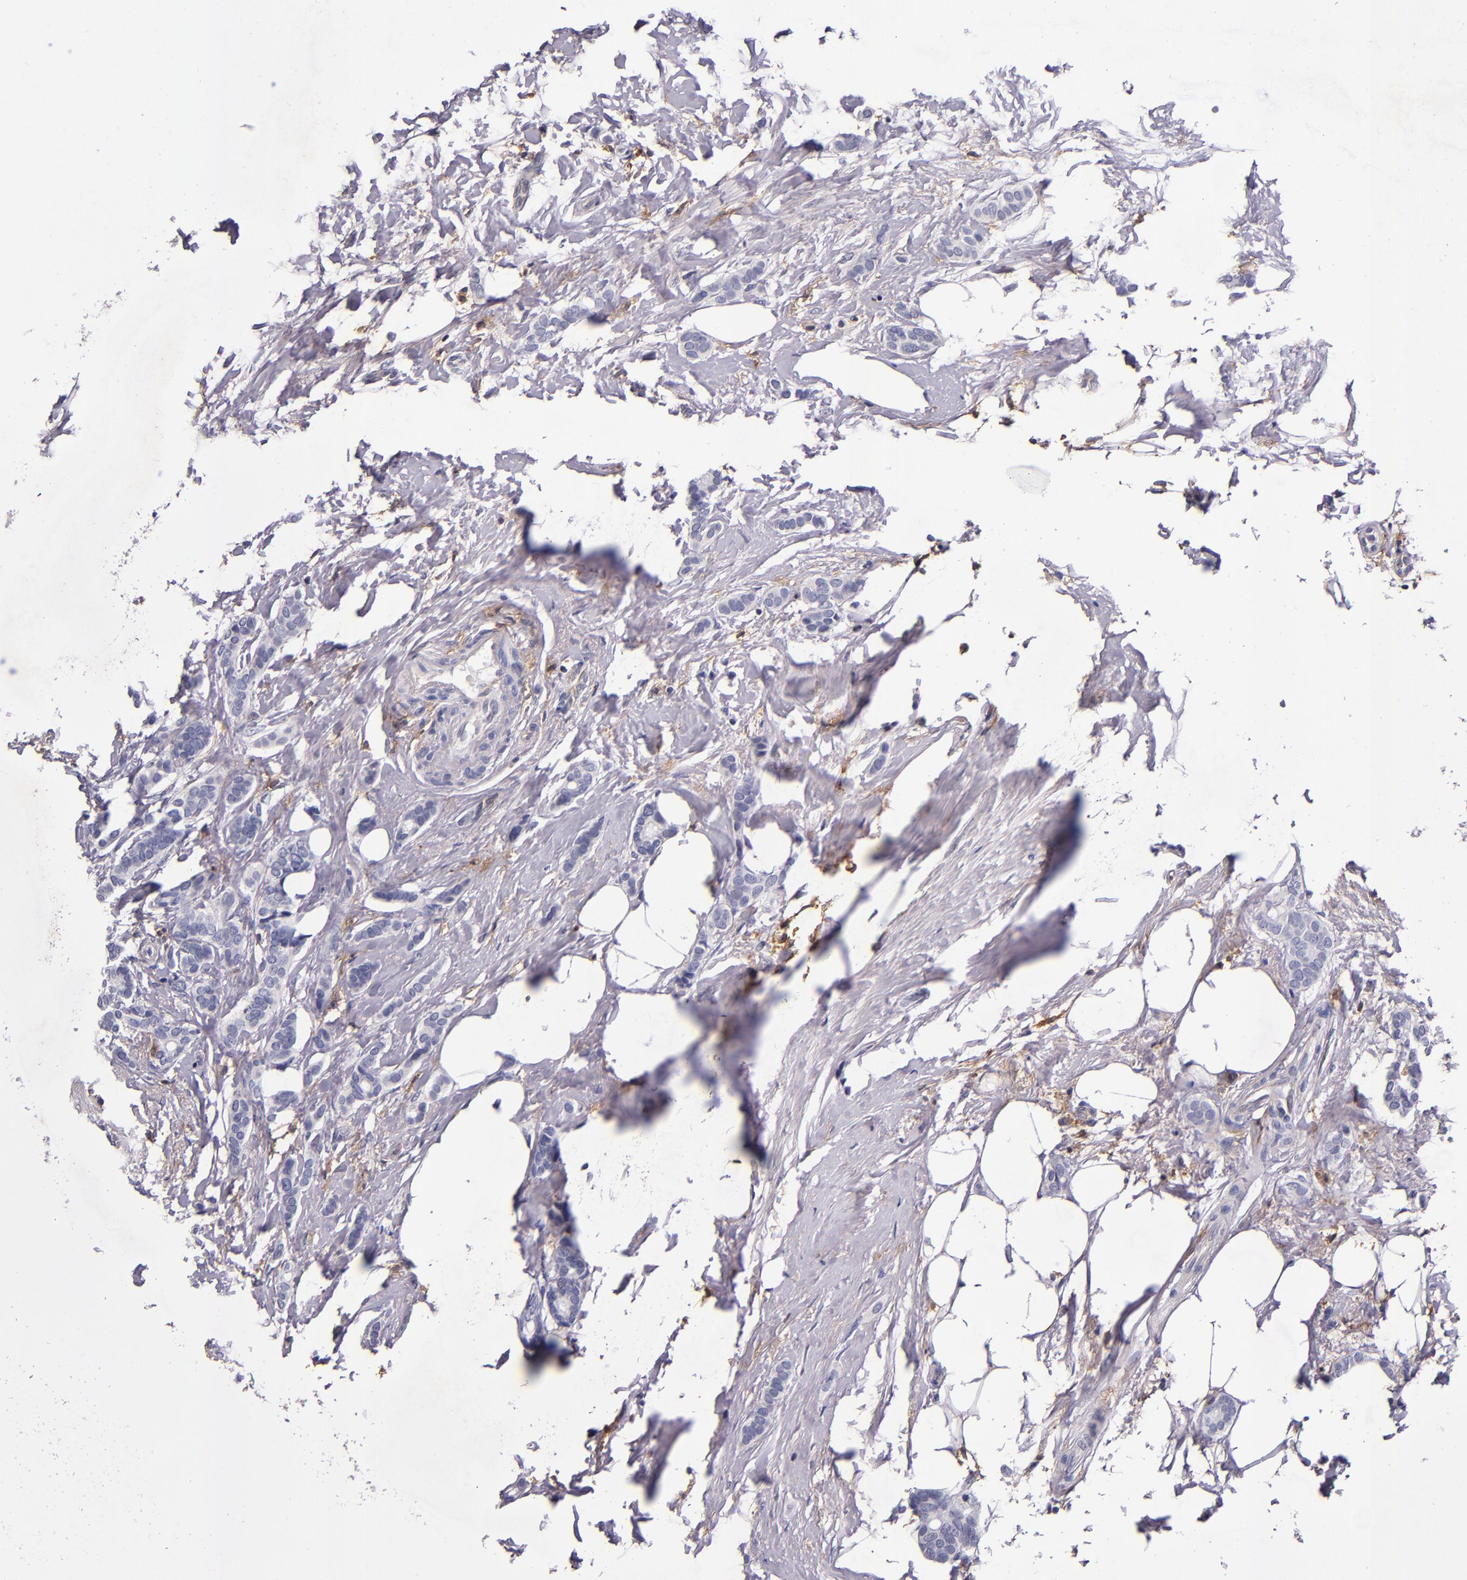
{"staining": {"intensity": "negative", "quantity": "none", "location": "none"}, "tissue": "breast cancer", "cell_type": "Tumor cells", "image_type": "cancer", "snomed": [{"axis": "morphology", "description": "Duct carcinoma"}, {"axis": "topography", "description": "Breast"}], "caption": "A high-resolution photomicrograph shows immunohistochemistry staining of breast cancer, which exhibits no significant staining in tumor cells.", "gene": "SIRPA", "patient": {"sex": "female", "age": 54}}